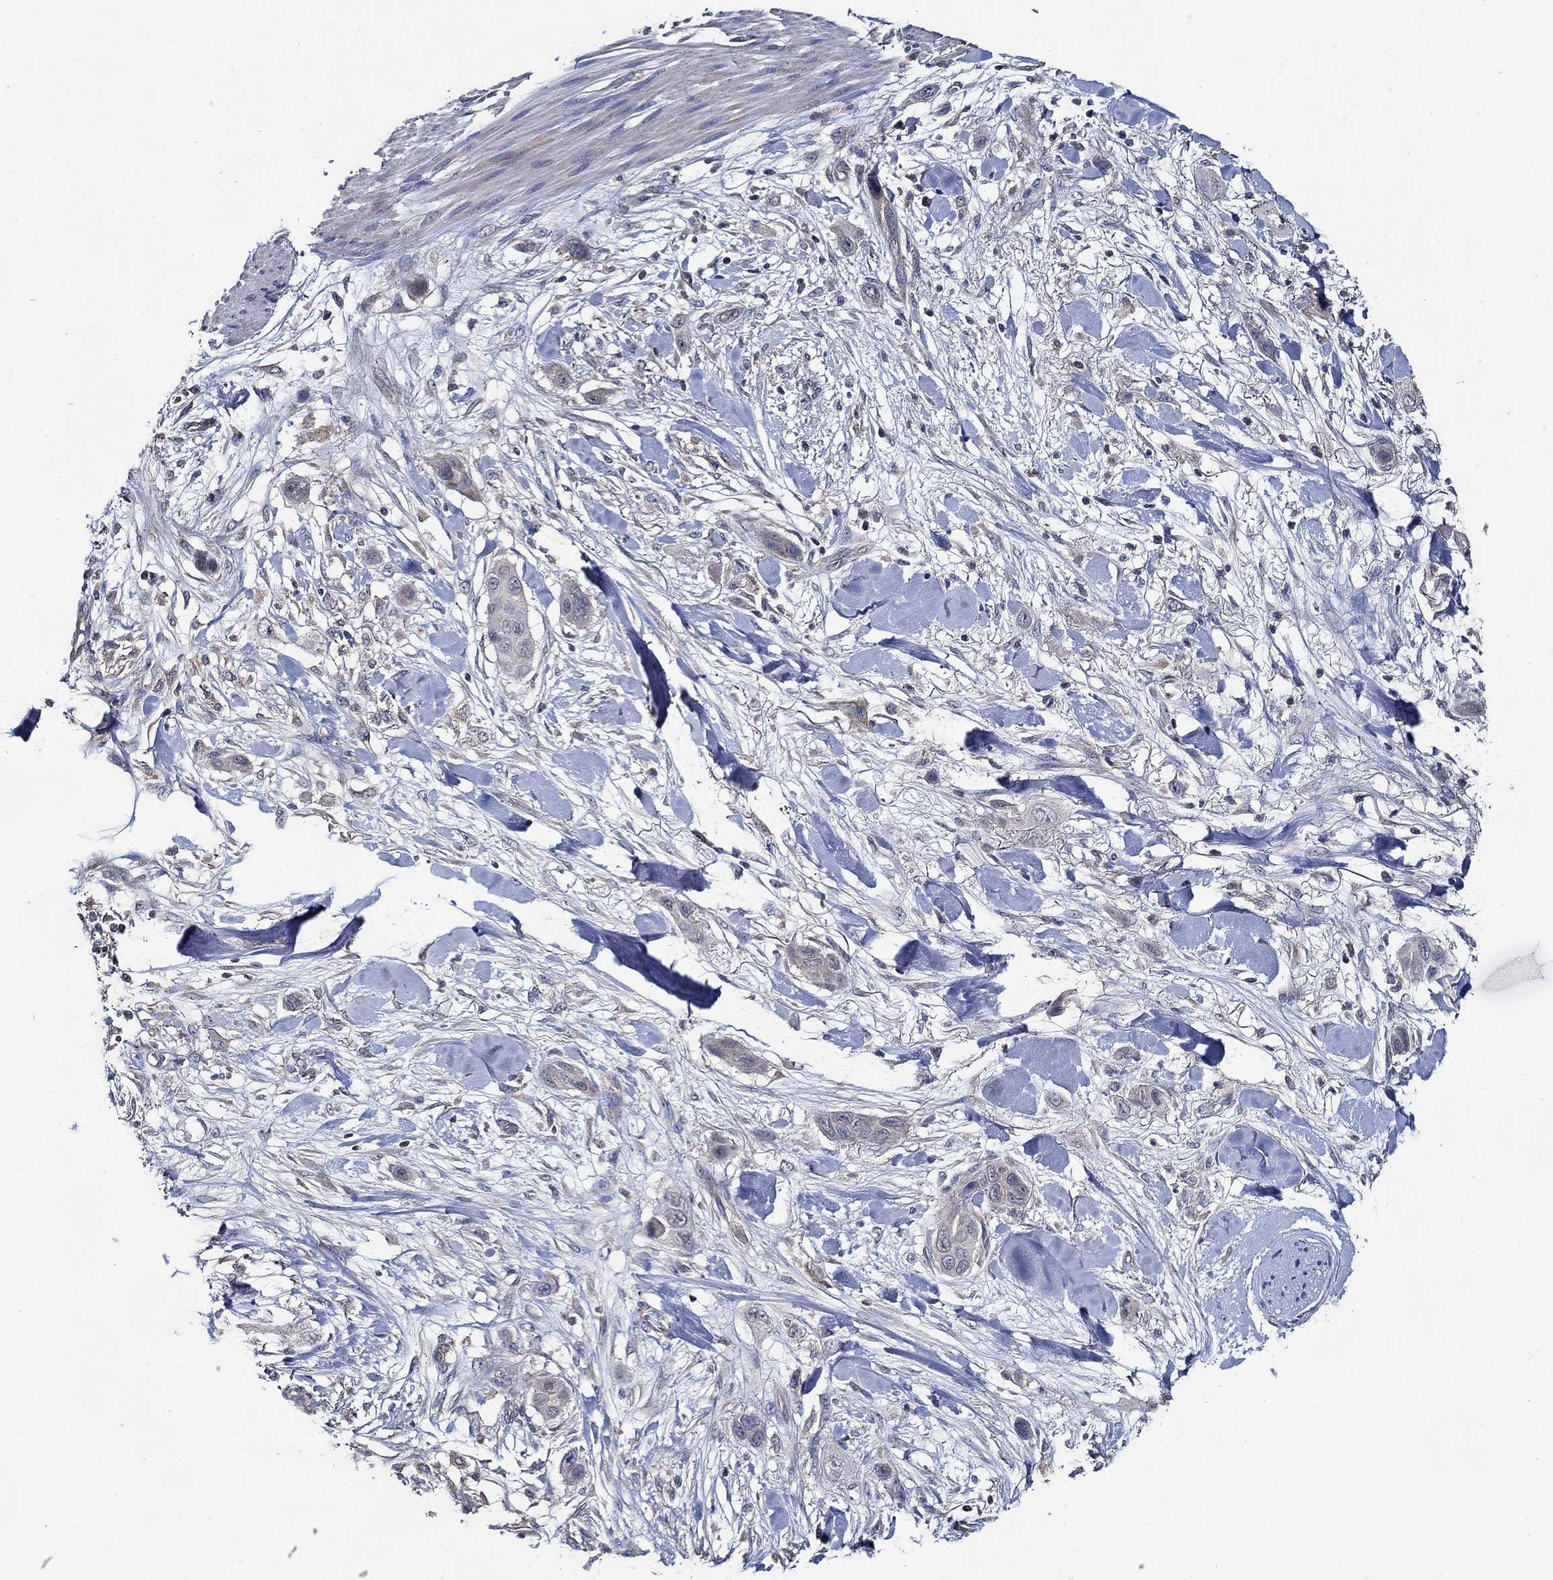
{"staining": {"intensity": "negative", "quantity": "none", "location": "none"}, "tissue": "skin cancer", "cell_type": "Tumor cells", "image_type": "cancer", "snomed": [{"axis": "morphology", "description": "Squamous cell carcinoma, NOS"}, {"axis": "topography", "description": "Skin"}], "caption": "There is no significant expression in tumor cells of squamous cell carcinoma (skin).", "gene": "WDR53", "patient": {"sex": "male", "age": 79}}